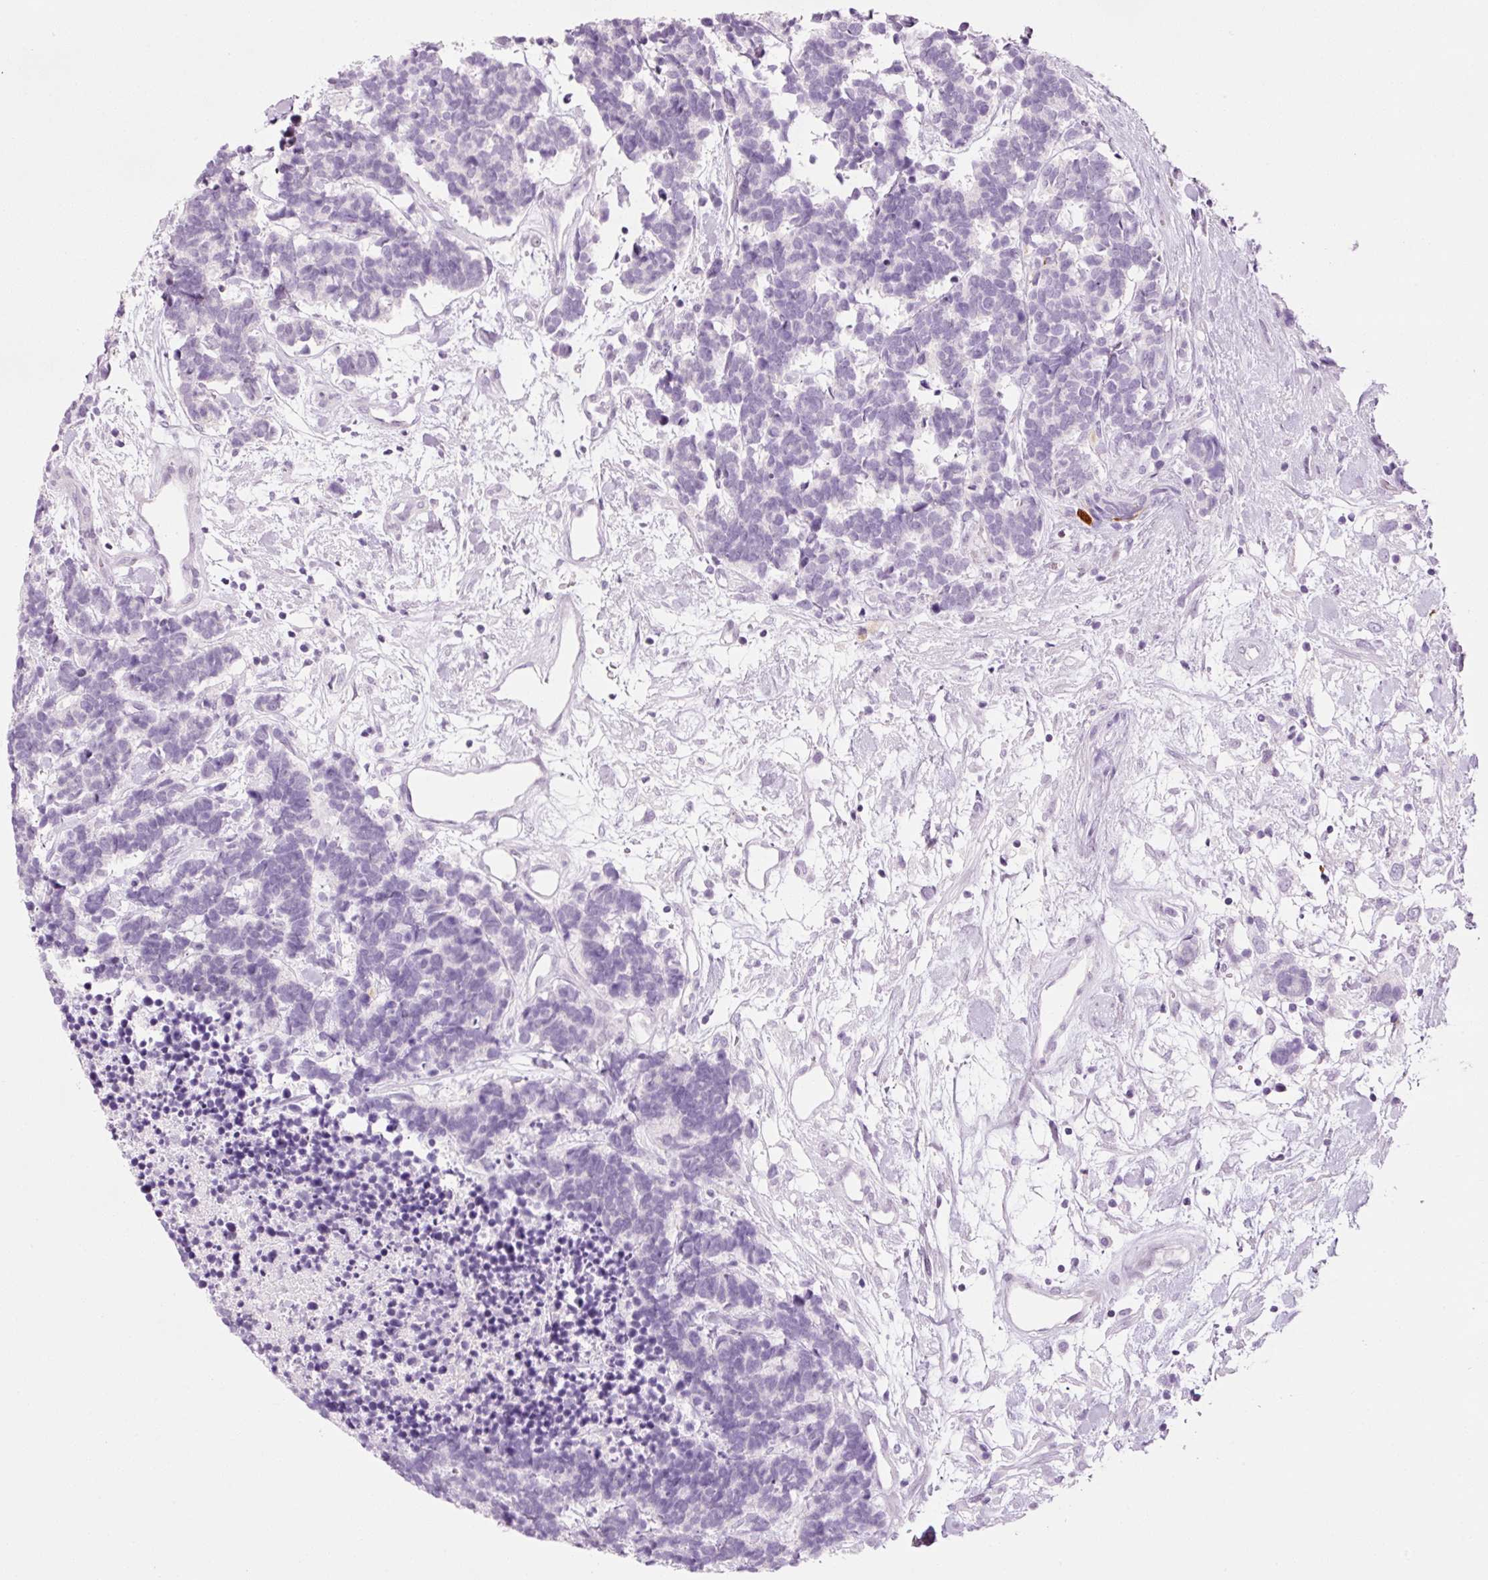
{"staining": {"intensity": "negative", "quantity": "none", "location": "none"}, "tissue": "carcinoid", "cell_type": "Tumor cells", "image_type": "cancer", "snomed": [{"axis": "morphology", "description": "Carcinoma, NOS"}, {"axis": "morphology", "description": "Carcinoid, malignant, NOS"}, {"axis": "topography", "description": "Urinary bladder"}], "caption": "There is no significant staining in tumor cells of carcinoma.", "gene": "ANKRD20A1", "patient": {"sex": "male", "age": 57}}